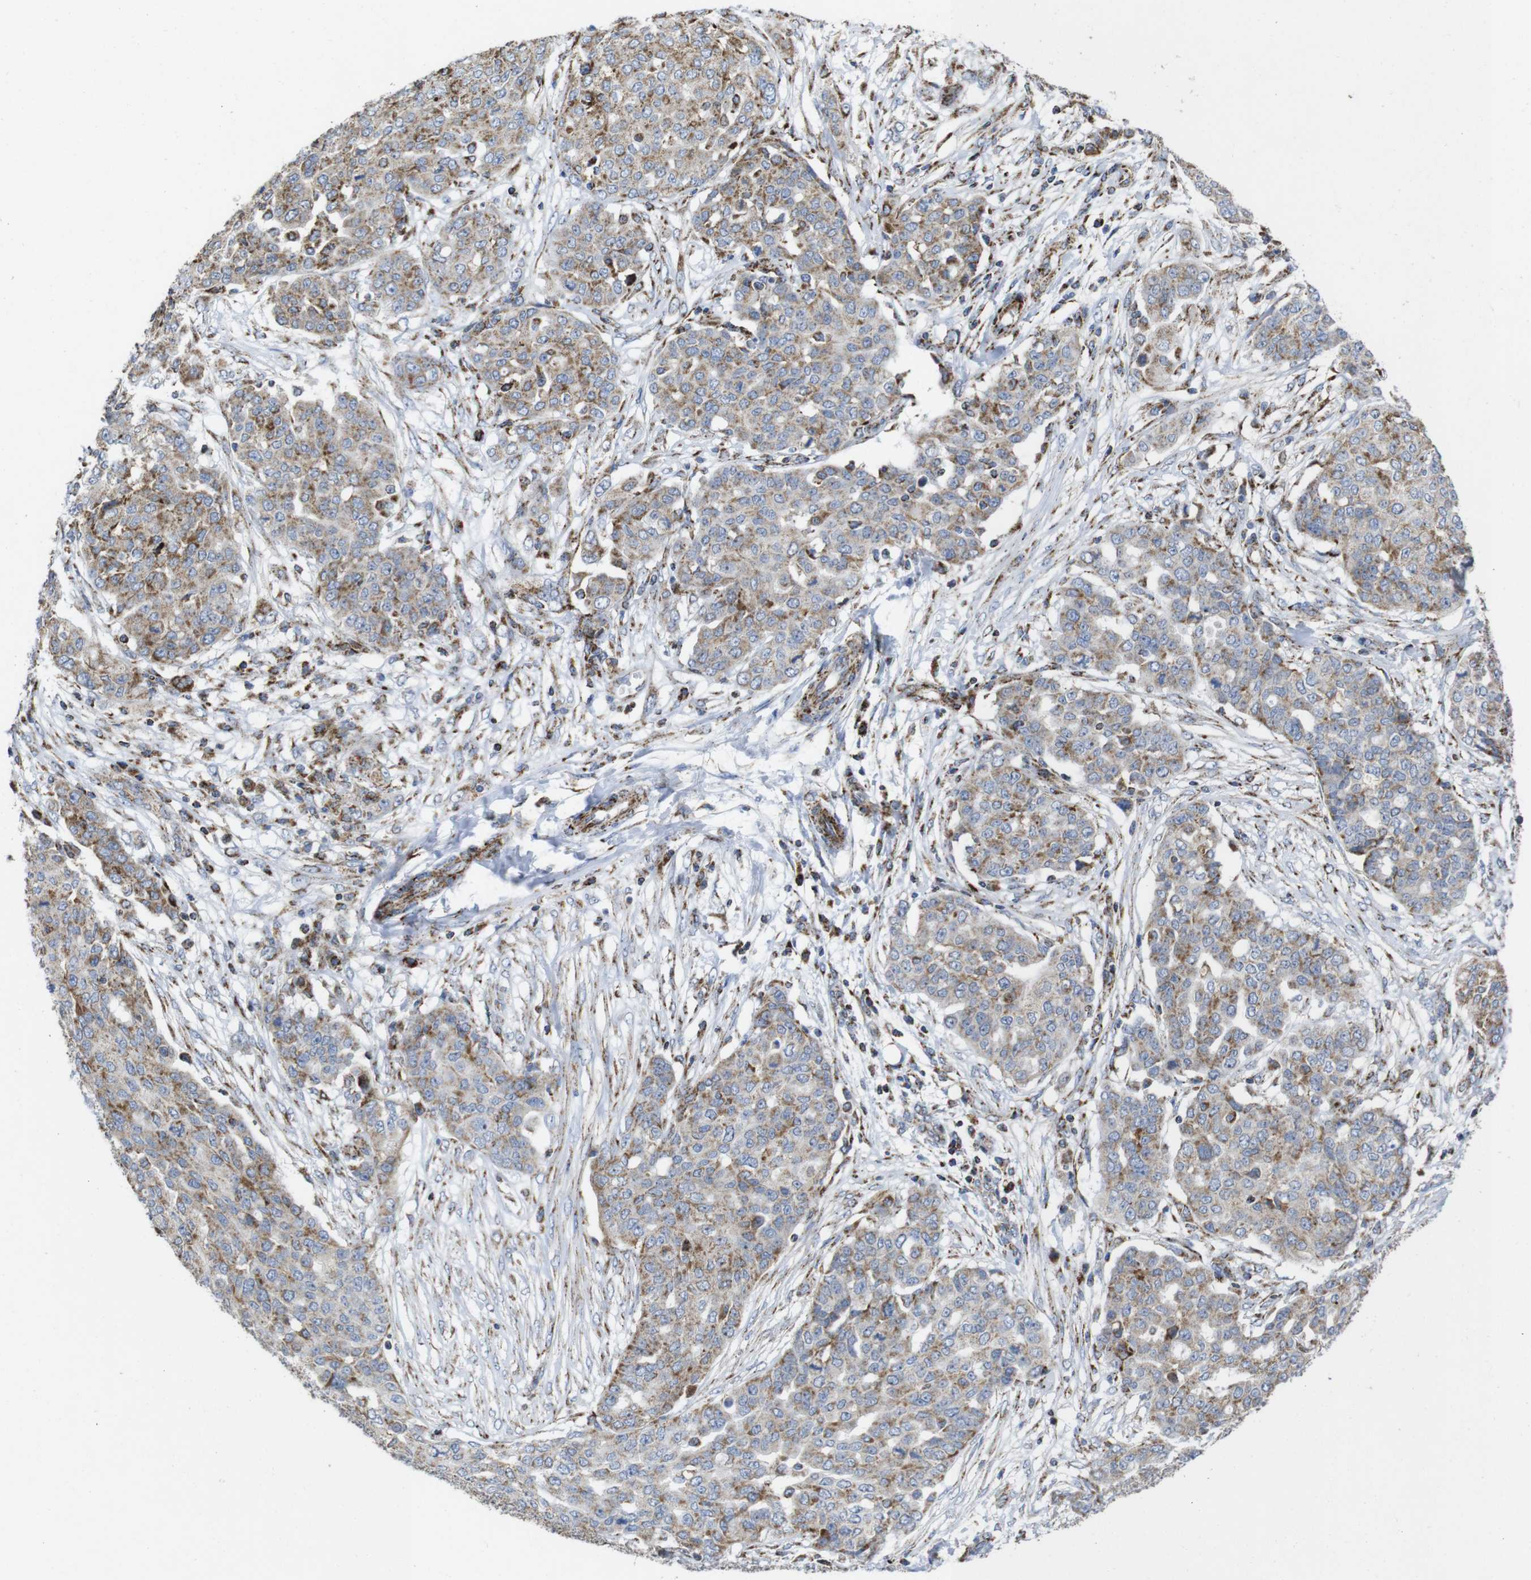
{"staining": {"intensity": "moderate", "quantity": "<25%", "location": "cytoplasmic/membranous"}, "tissue": "ovarian cancer", "cell_type": "Tumor cells", "image_type": "cancer", "snomed": [{"axis": "morphology", "description": "Cystadenocarcinoma, serous, NOS"}, {"axis": "topography", "description": "Soft tissue"}, {"axis": "topography", "description": "Ovary"}], "caption": "DAB (3,3'-diaminobenzidine) immunohistochemical staining of ovarian cancer exhibits moderate cytoplasmic/membranous protein staining in about <25% of tumor cells.", "gene": "TMEM192", "patient": {"sex": "female", "age": 57}}